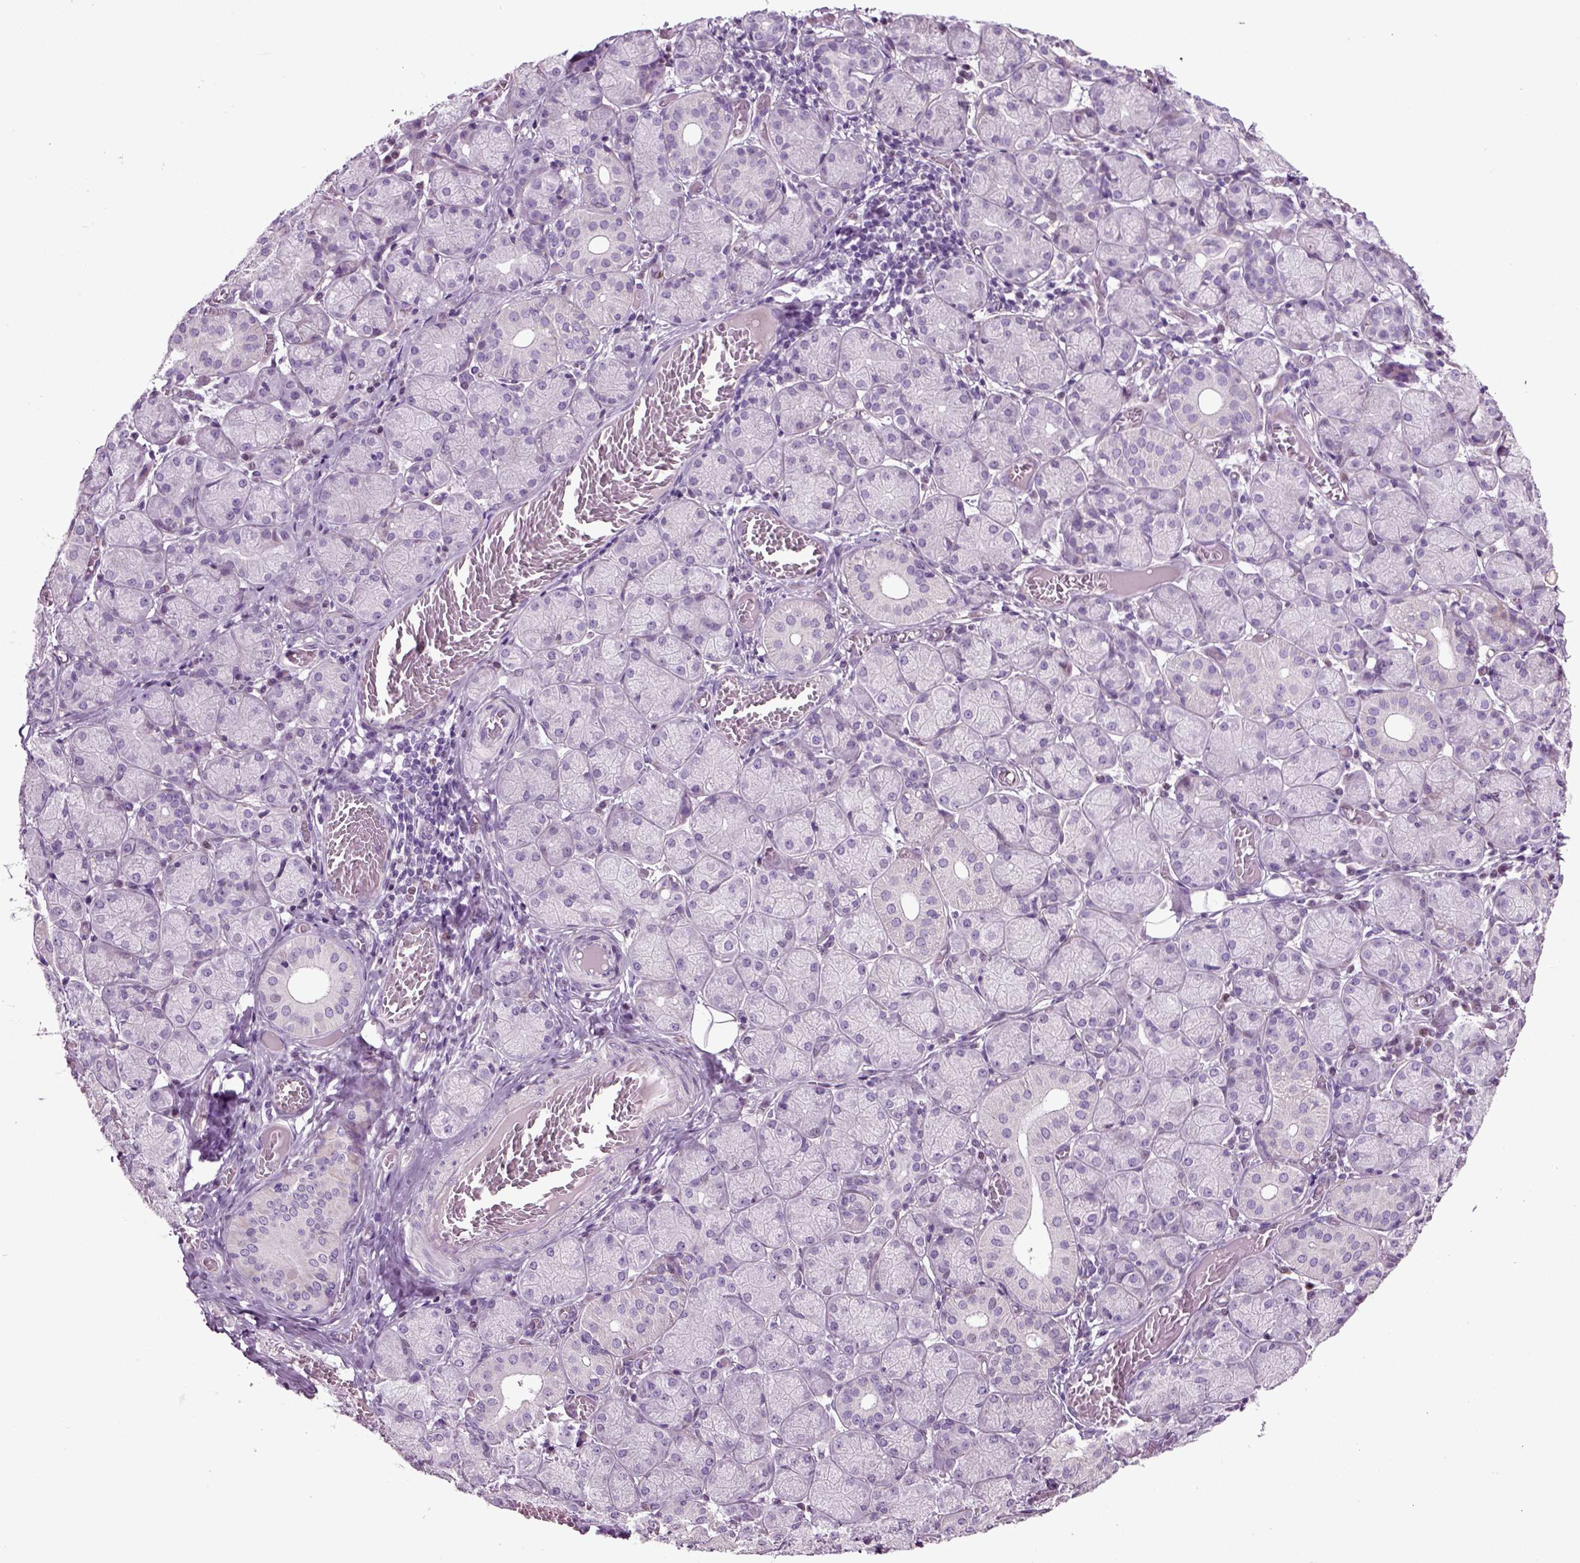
{"staining": {"intensity": "negative", "quantity": "none", "location": "none"}, "tissue": "salivary gland", "cell_type": "Glandular cells", "image_type": "normal", "snomed": [{"axis": "morphology", "description": "Normal tissue, NOS"}, {"axis": "topography", "description": "Salivary gland"}, {"axis": "topography", "description": "Peripheral nerve tissue"}], "caption": "Immunohistochemical staining of normal salivary gland demonstrates no significant staining in glandular cells. (Immunohistochemistry, brightfield microscopy, high magnification).", "gene": "ARID3A", "patient": {"sex": "female", "age": 24}}